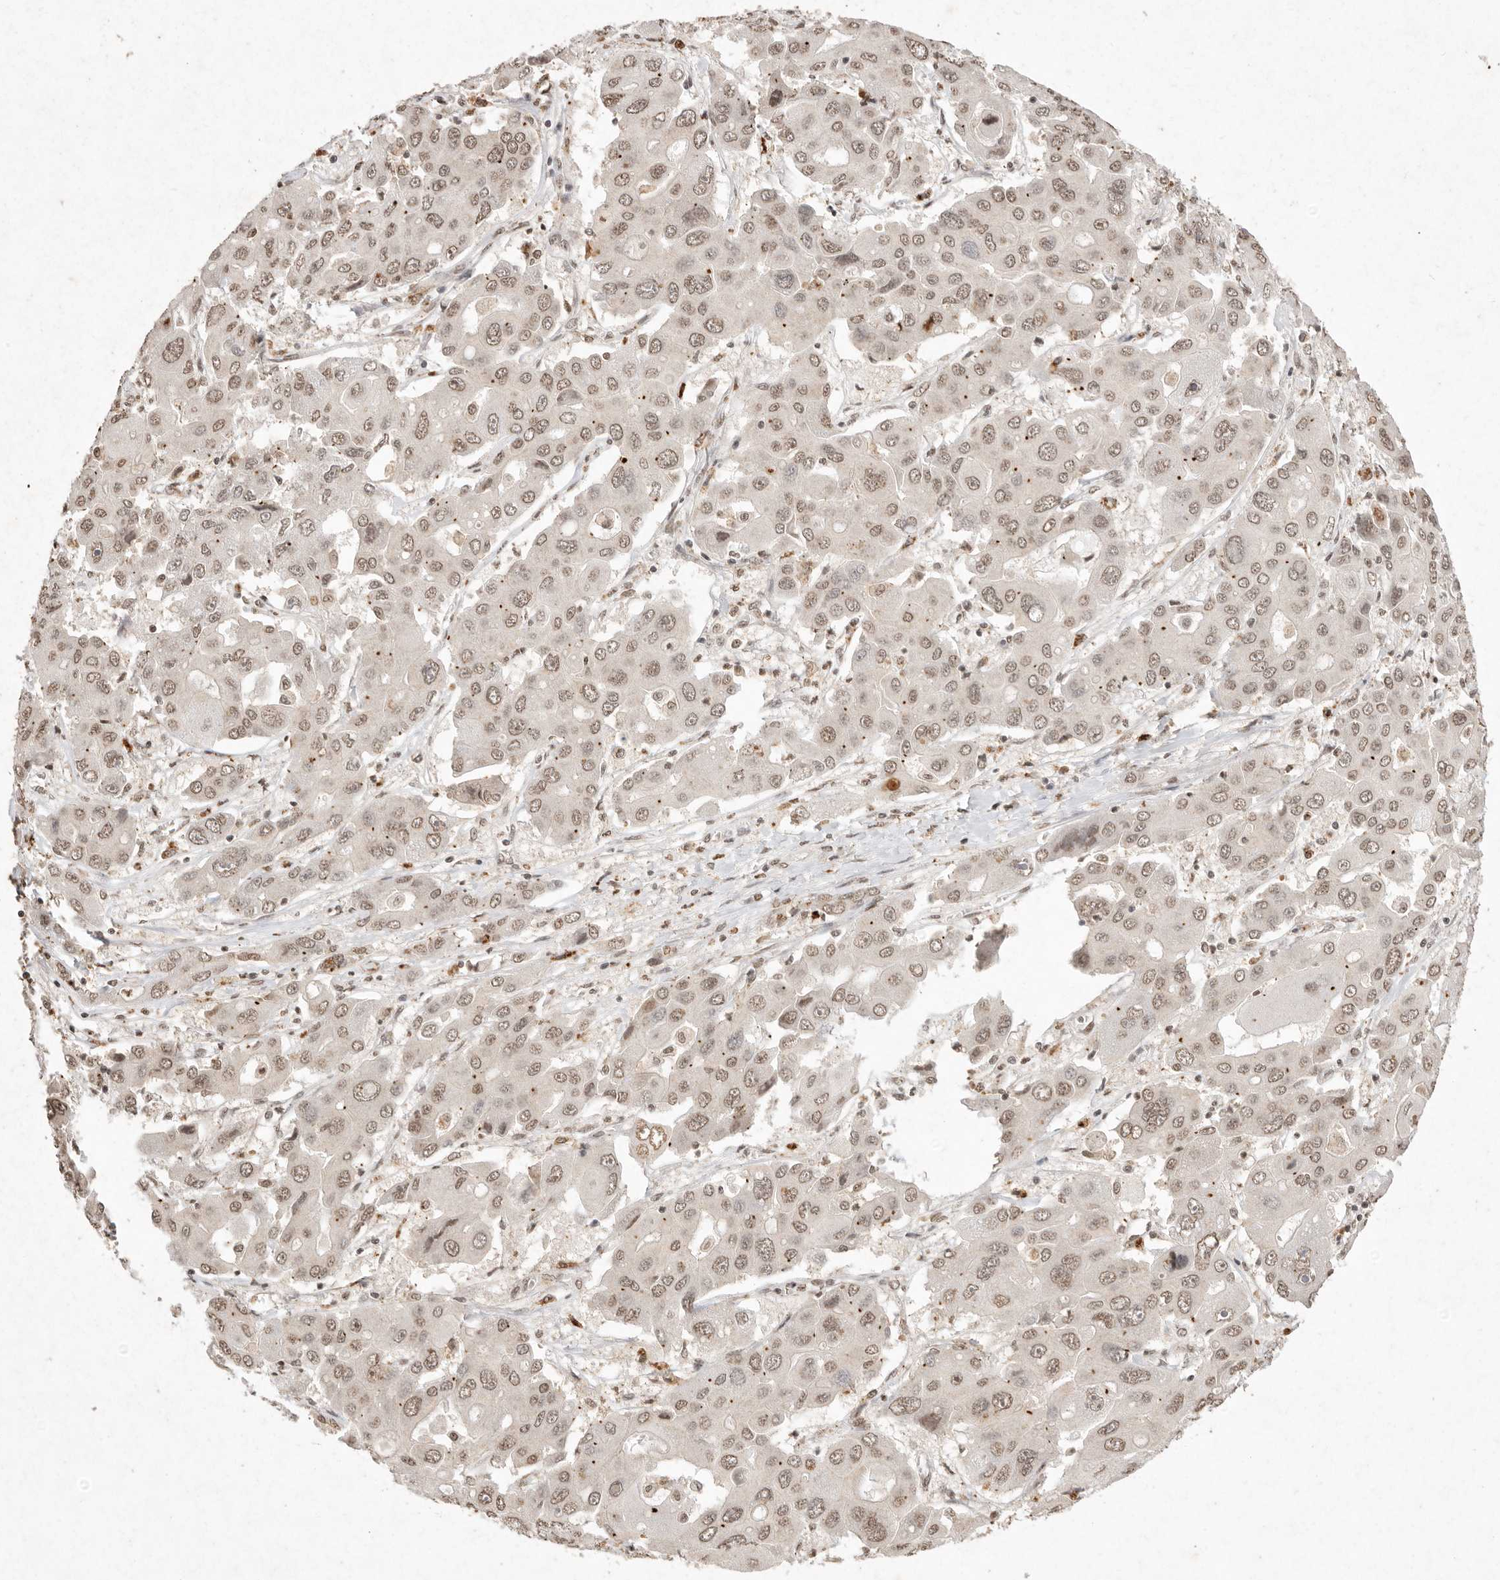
{"staining": {"intensity": "weak", "quantity": ">75%", "location": "nuclear"}, "tissue": "liver cancer", "cell_type": "Tumor cells", "image_type": "cancer", "snomed": [{"axis": "morphology", "description": "Cholangiocarcinoma"}, {"axis": "topography", "description": "Liver"}], "caption": "Protein staining displays weak nuclear staining in approximately >75% of tumor cells in cholangiocarcinoma (liver). The staining is performed using DAB (3,3'-diaminobenzidine) brown chromogen to label protein expression. The nuclei are counter-stained blue using hematoxylin.", "gene": "NKX3-2", "patient": {"sex": "male", "age": 67}}